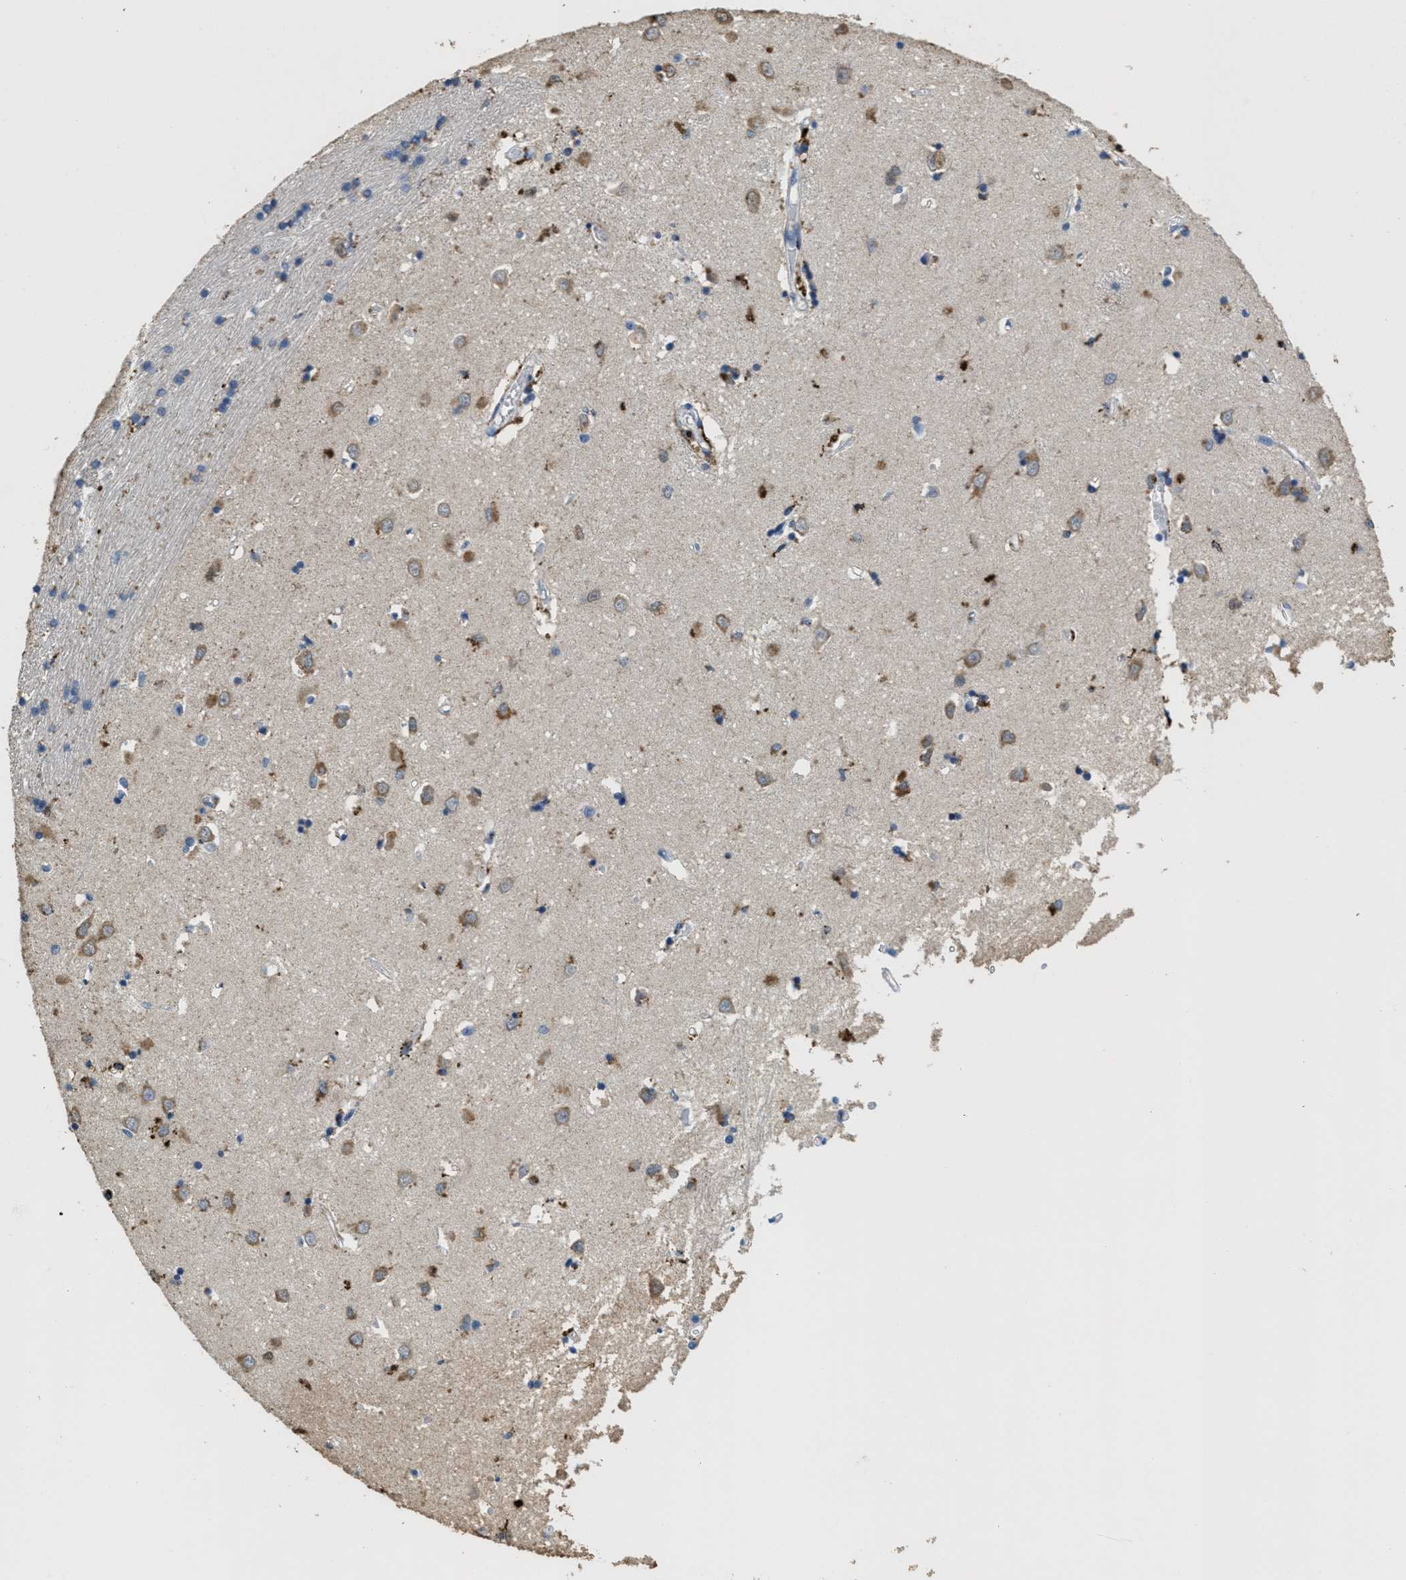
{"staining": {"intensity": "moderate", "quantity": "<25%", "location": "cytoplasmic/membranous"}, "tissue": "caudate", "cell_type": "Glial cells", "image_type": "normal", "snomed": [{"axis": "morphology", "description": "Normal tissue, NOS"}, {"axis": "topography", "description": "Lateral ventricle wall"}], "caption": "A micrograph showing moderate cytoplasmic/membranous staining in approximately <25% of glial cells in normal caudate, as visualized by brown immunohistochemical staining.", "gene": "BMPR2", "patient": {"sex": "female", "age": 19}}